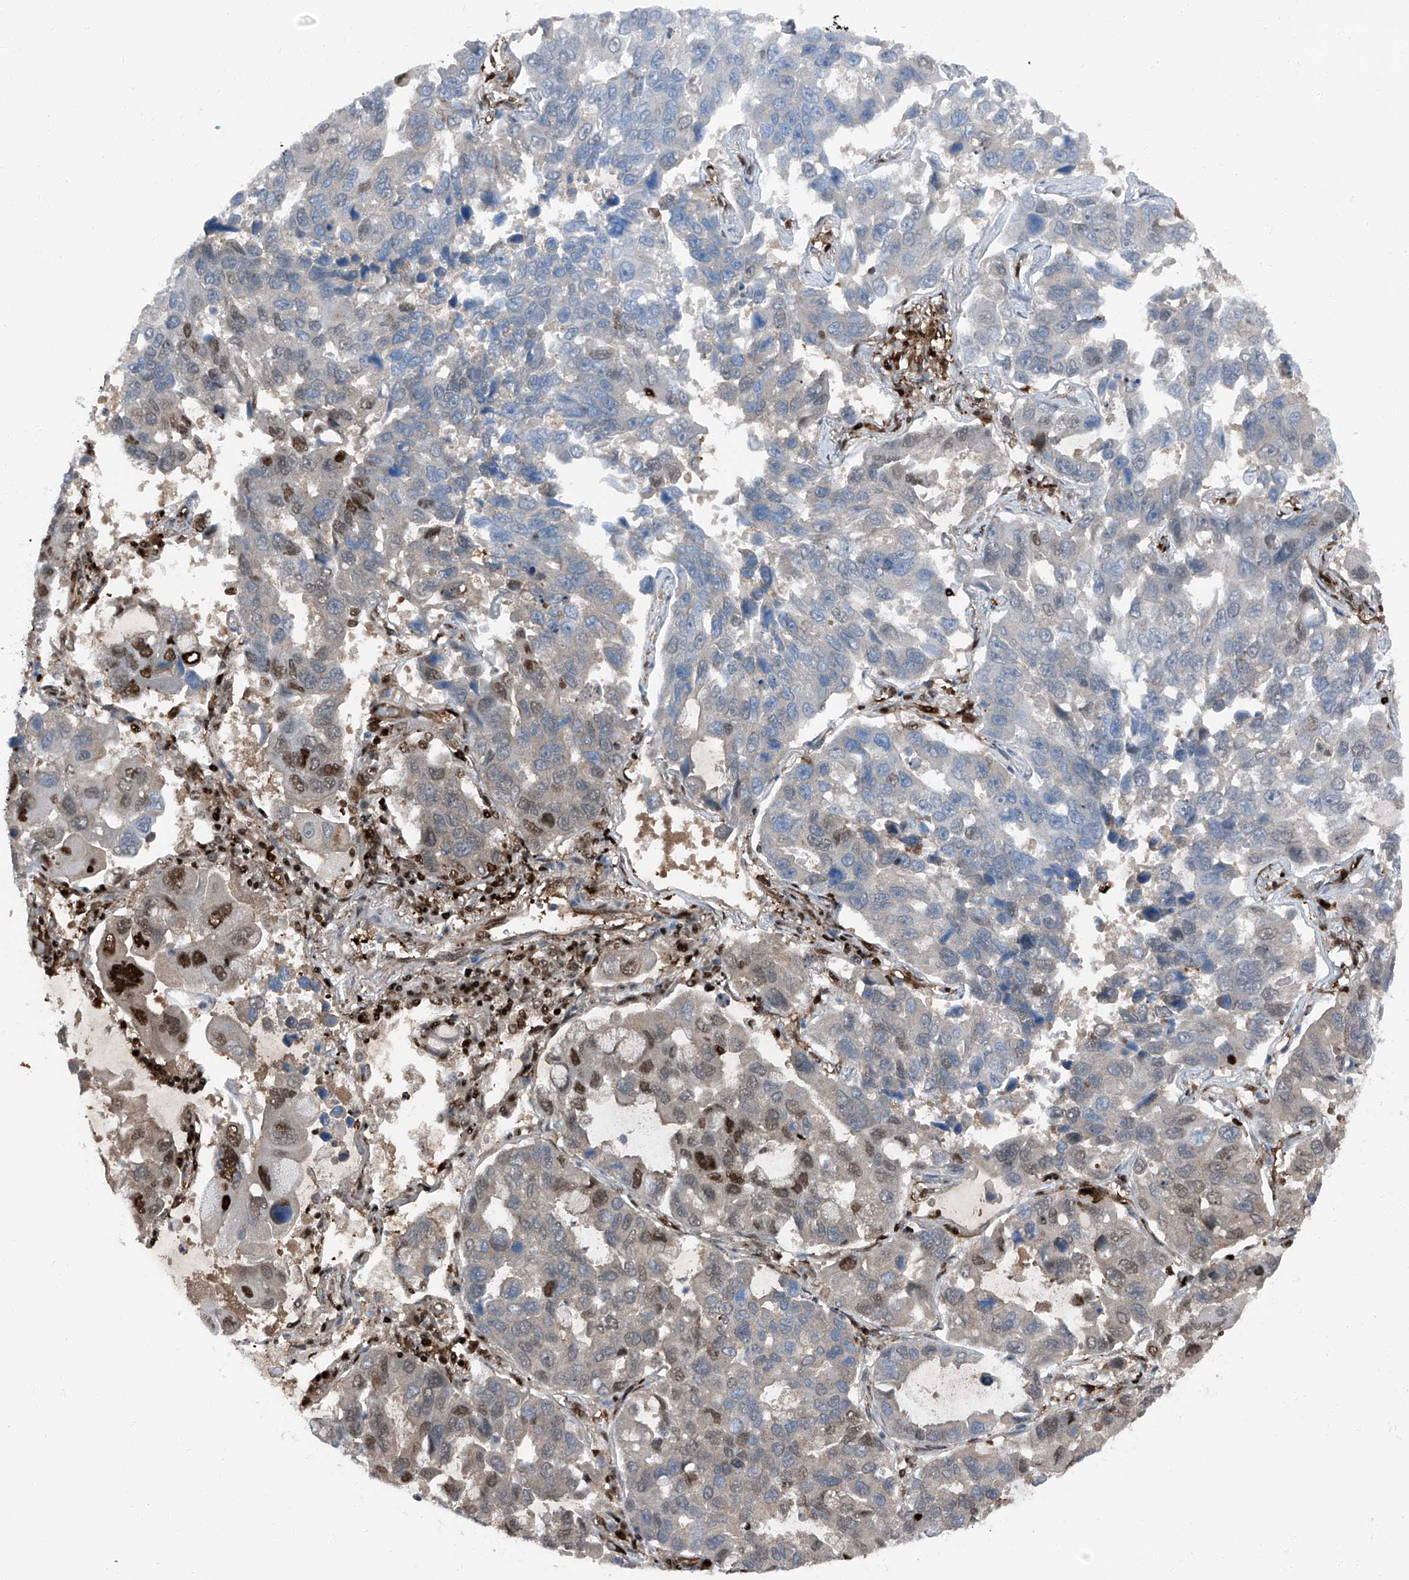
{"staining": {"intensity": "moderate", "quantity": "<25%", "location": "nuclear"}, "tissue": "lung cancer", "cell_type": "Tumor cells", "image_type": "cancer", "snomed": [{"axis": "morphology", "description": "Adenocarcinoma, NOS"}, {"axis": "topography", "description": "Lung"}], "caption": "The immunohistochemical stain shows moderate nuclear staining in tumor cells of lung cancer tissue.", "gene": "PSMB10", "patient": {"sex": "male", "age": 64}}